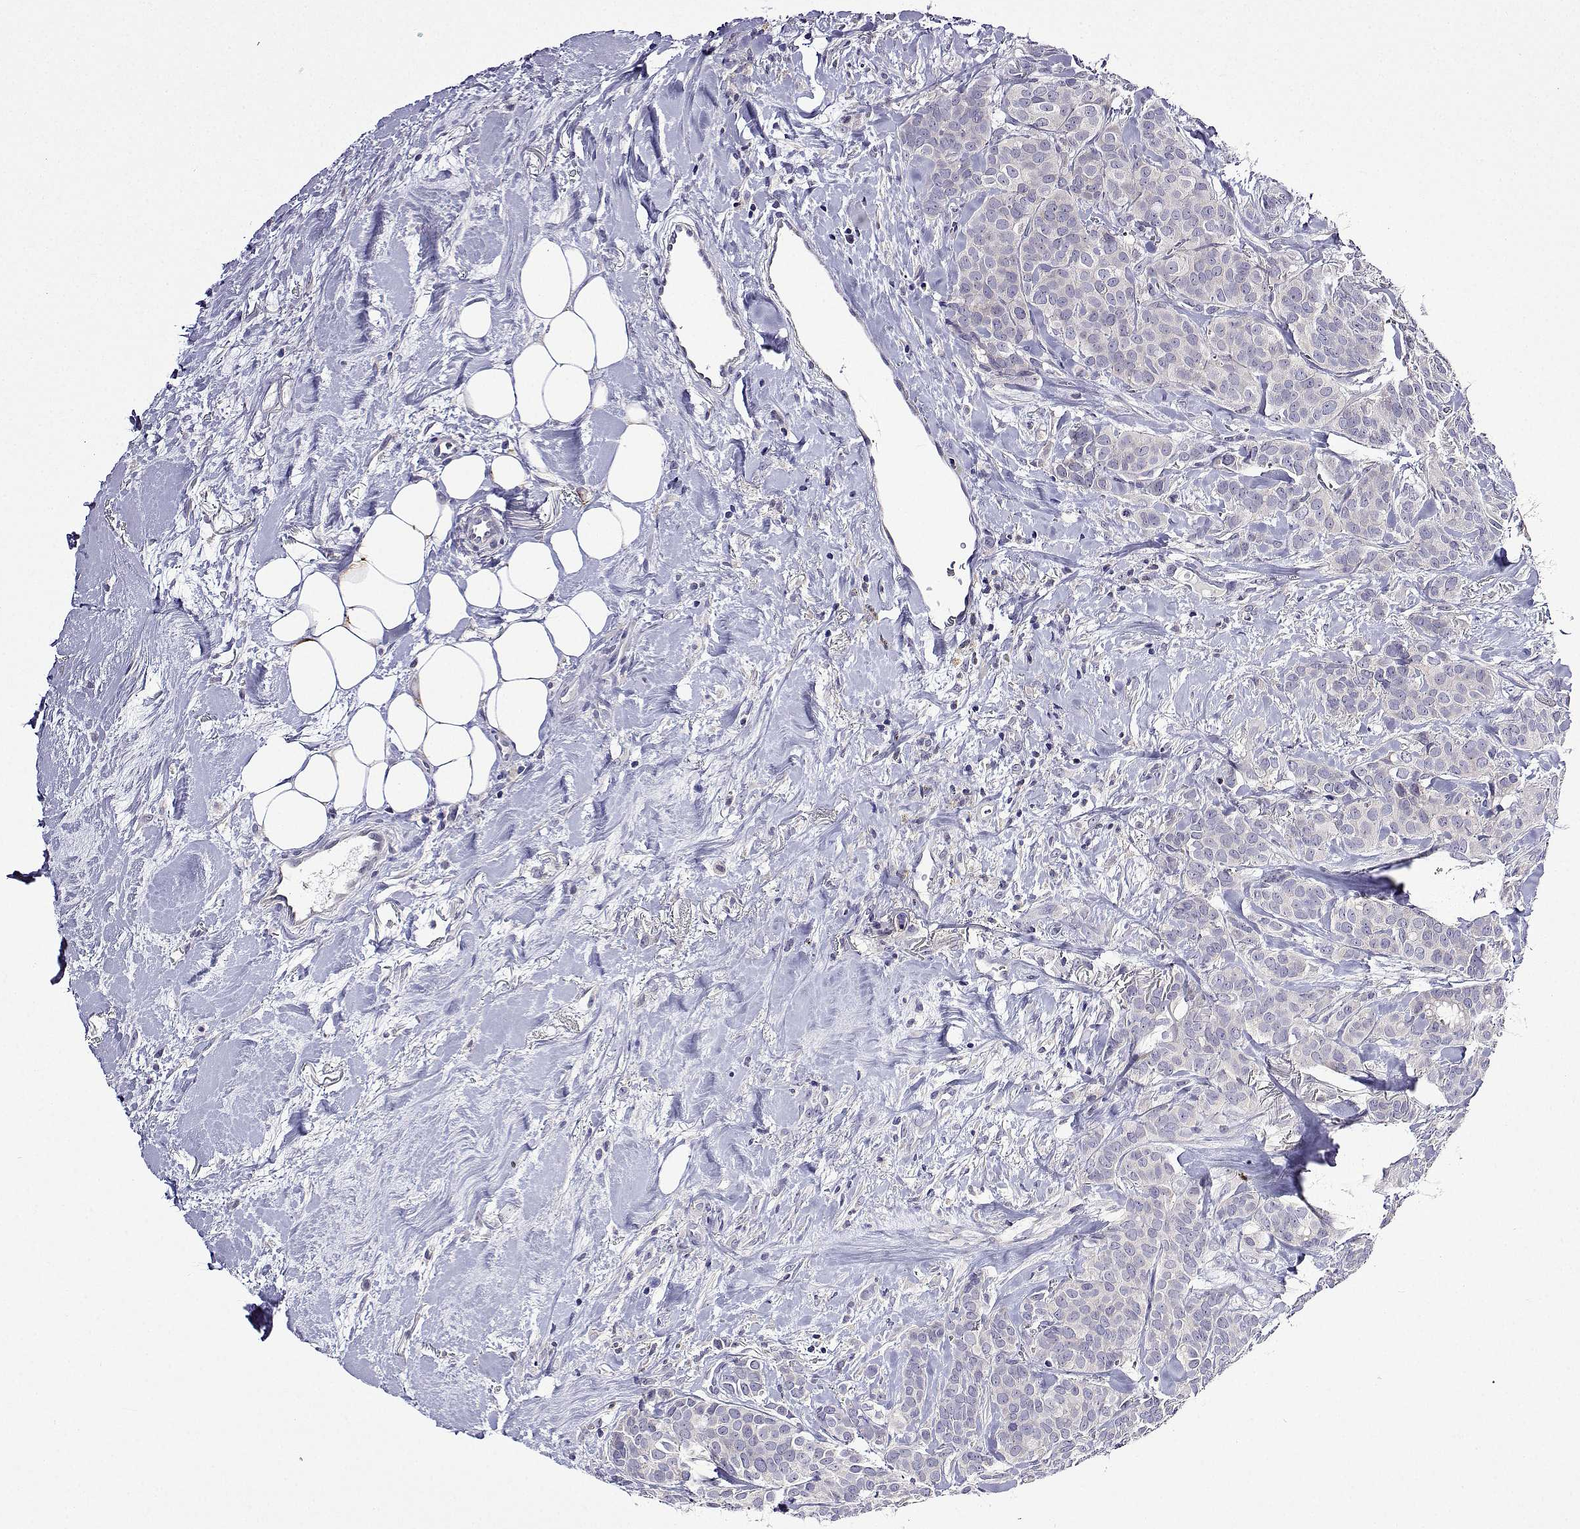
{"staining": {"intensity": "negative", "quantity": "none", "location": "none"}, "tissue": "breast cancer", "cell_type": "Tumor cells", "image_type": "cancer", "snomed": [{"axis": "morphology", "description": "Duct carcinoma"}, {"axis": "topography", "description": "Breast"}], "caption": "DAB (3,3'-diaminobenzidine) immunohistochemical staining of human breast invasive ductal carcinoma reveals no significant expression in tumor cells. (DAB (3,3'-diaminobenzidine) IHC with hematoxylin counter stain).", "gene": "SULT2A1", "patient": {"sex": "female", "age": 84}}